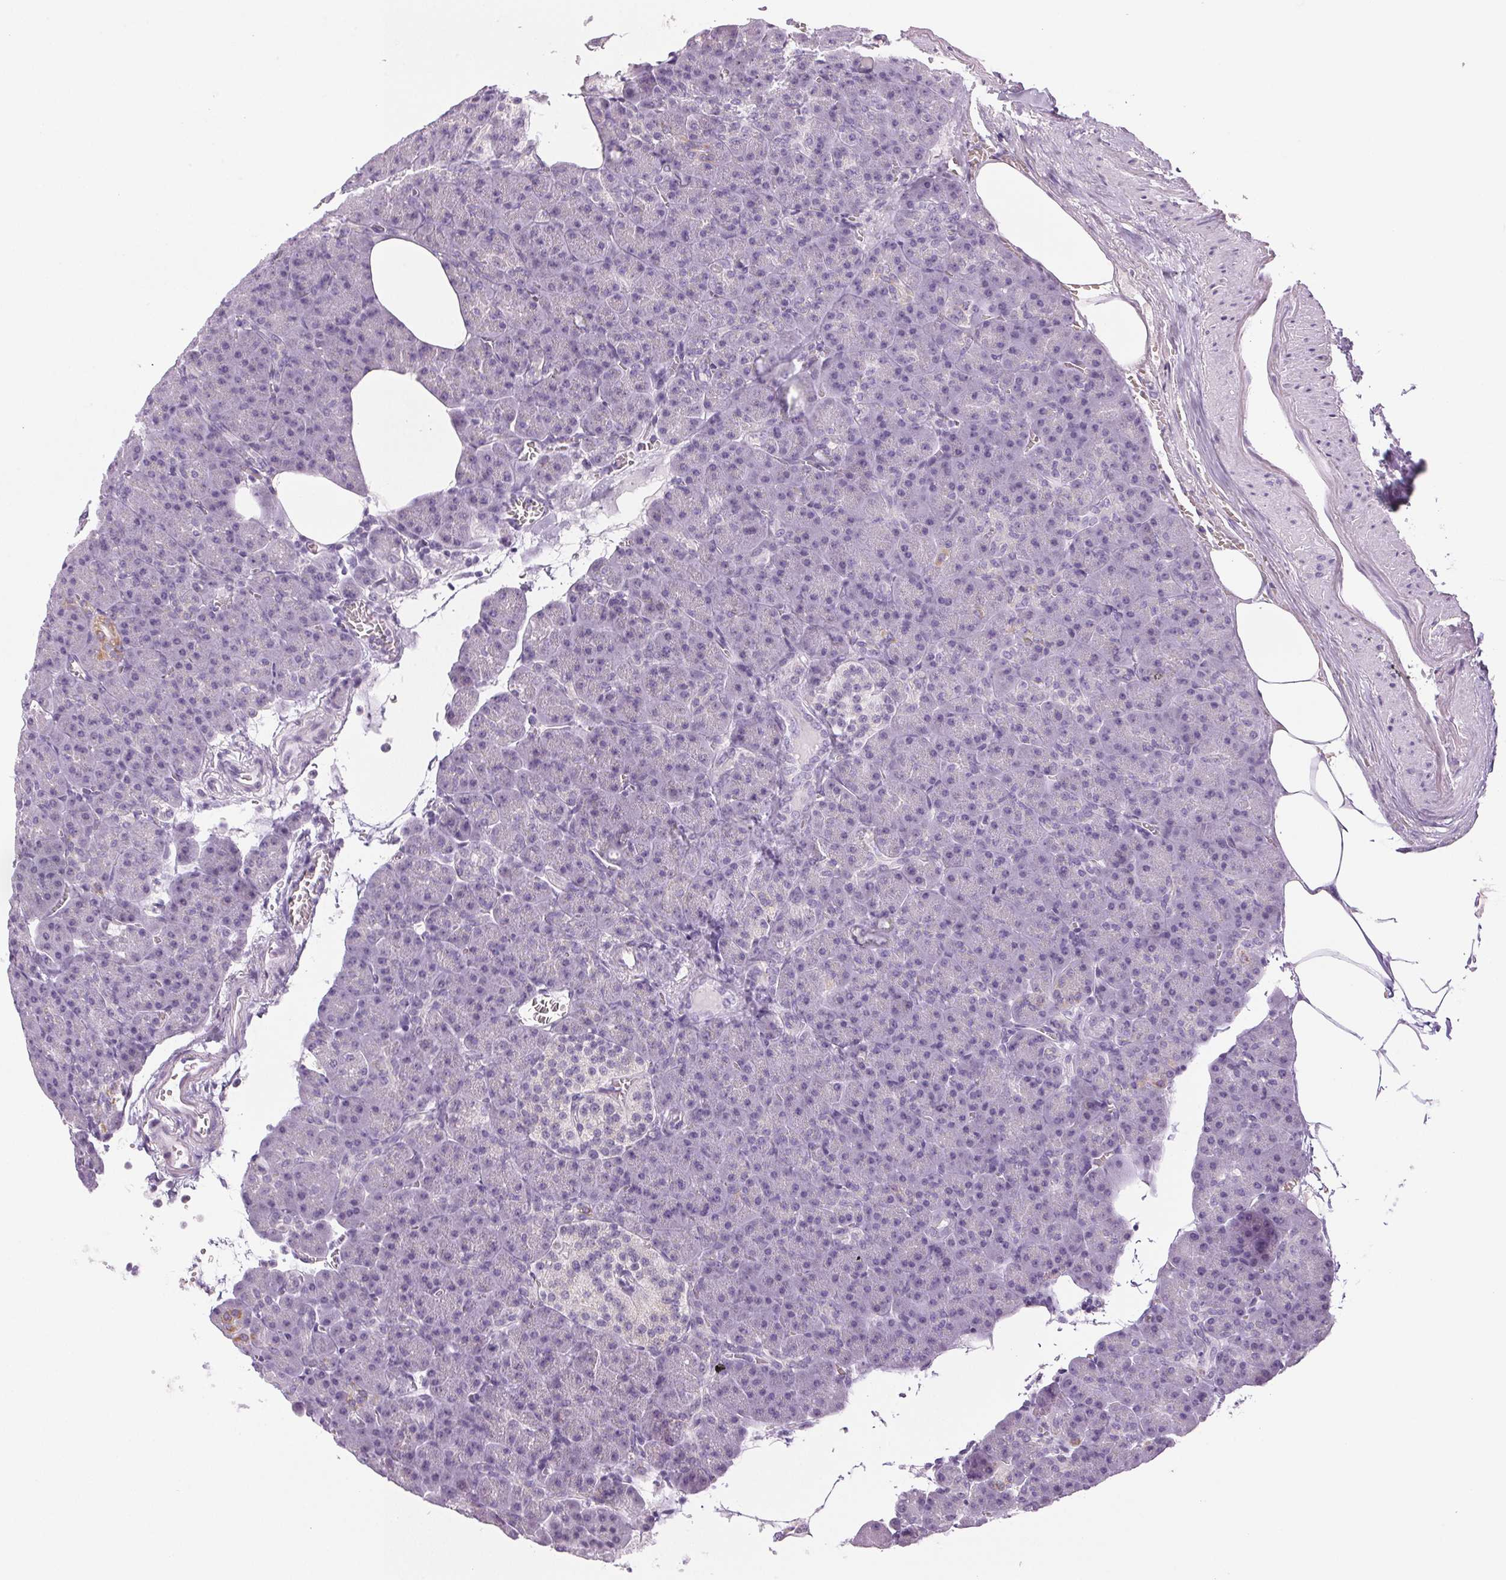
{"staining": {"intensity": "negative", "quantity": "none", "location": "none"}, "tissue": "pancreas", "cell_type": "Exocrine glandular cells", "image_type": "normal", "snomed": [{"axis": "morphology", "description": "Normal tissue, NOS"}, {"axis": "topography", "description": "Pancreas"}], "caption": "A high-resolution photomicrograph shows immunohistochemistry staining of unremarkable pancreas, which reveals no significant expression in exocrine glandular cells.", "gene": "COL7A1", "patient": {"sex": "female", "age": 74}}